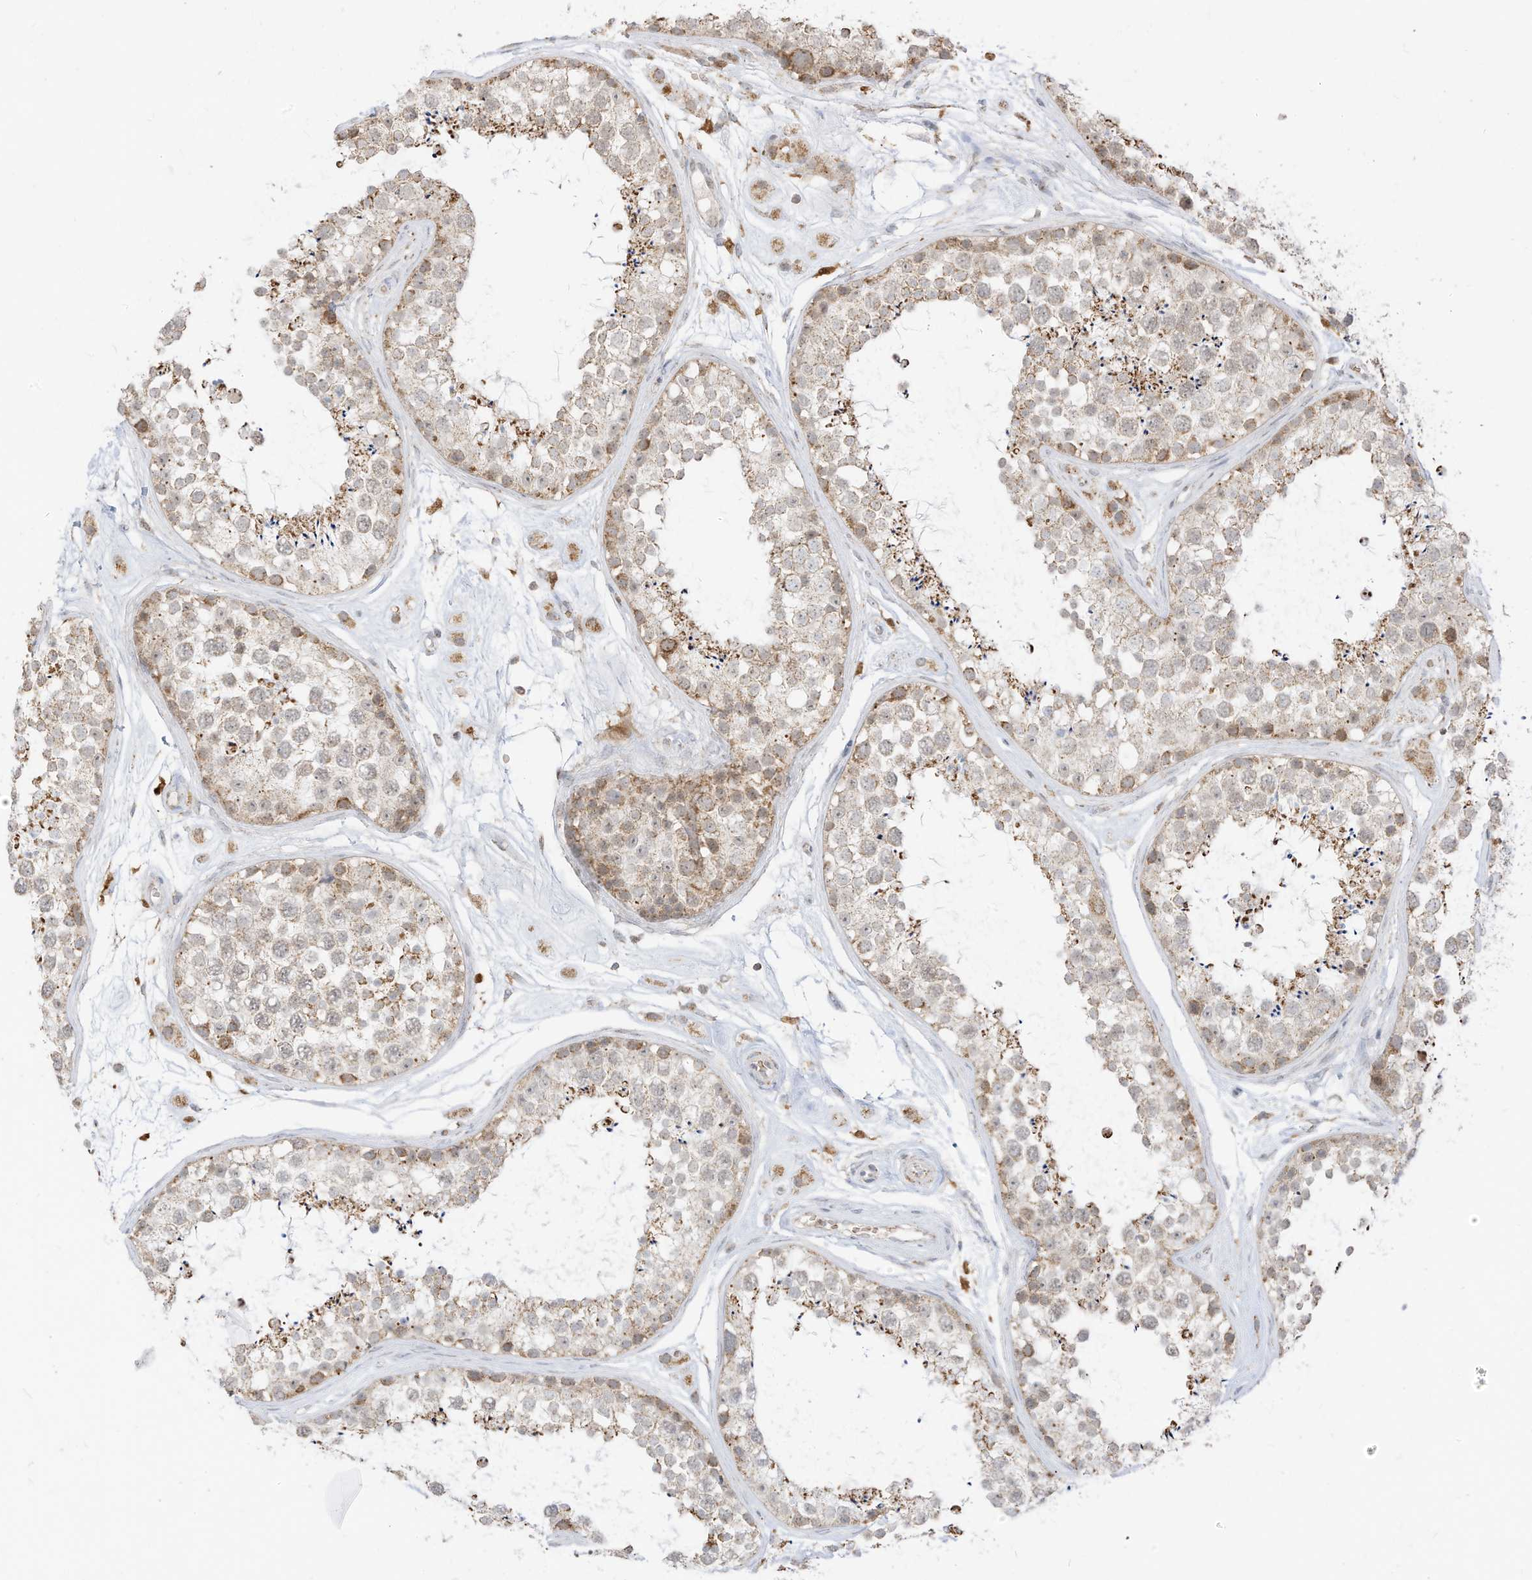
{"staining": {"intensity": "moderate", "quantity": "25%-75%", "location": "cytoplasmic/membranous"}, "tissue": "testis", "cell_type": "Cells in seminiferous ducts", "image_type": "normal", "snomed": [{"axis": "morphology", "description": "Normal tissue, NOS"}, {"axis": "topography", "description": "Testis"}], "caption": "High-magnification brightfield microscopy of normal testis stained with DAB (brown) and counterstained with hematoxylin (blue). cells in seminiferous ducts exhibit moderate cytoplasmic/membranous staining is present in about25%-75% of cells.", "gene": "MTUS2", "patient": {"sex": "male", "age": 25}}